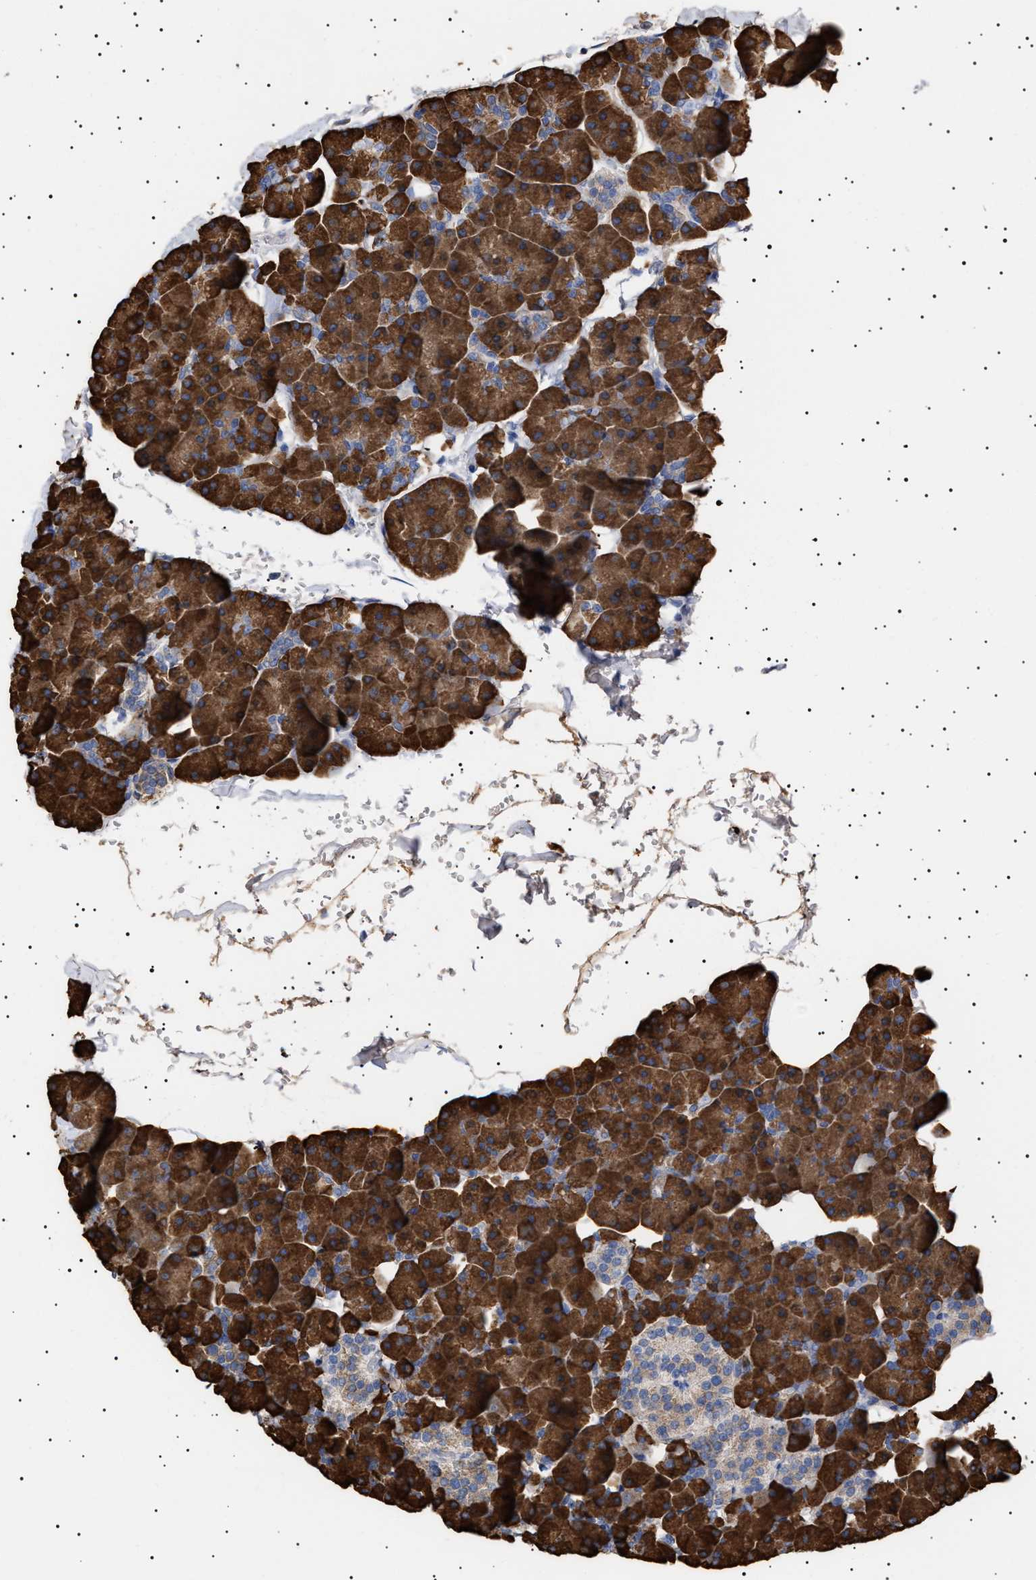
{"staining": {"intensity": "strong", "quantity": ">75%", "location": "cytoplasmic/membranous"}, "tissue": "pancreas", "cell_type": "Exocrine glandular cells", "image_type": "normal", "snomed": [{"axis": "morphology", "description": "Normal tissue, NOS"}, {"axis": "topography", "description": "Pancreas"}], "caption": "Human pancreas stained with a brown dye demonstrates strong cytoplasmic/membranous positive expression in about >75% of exocrine glandular cells.", "gene": "ERCC6L2", "patient": {"sex": "male", "age": 35}}